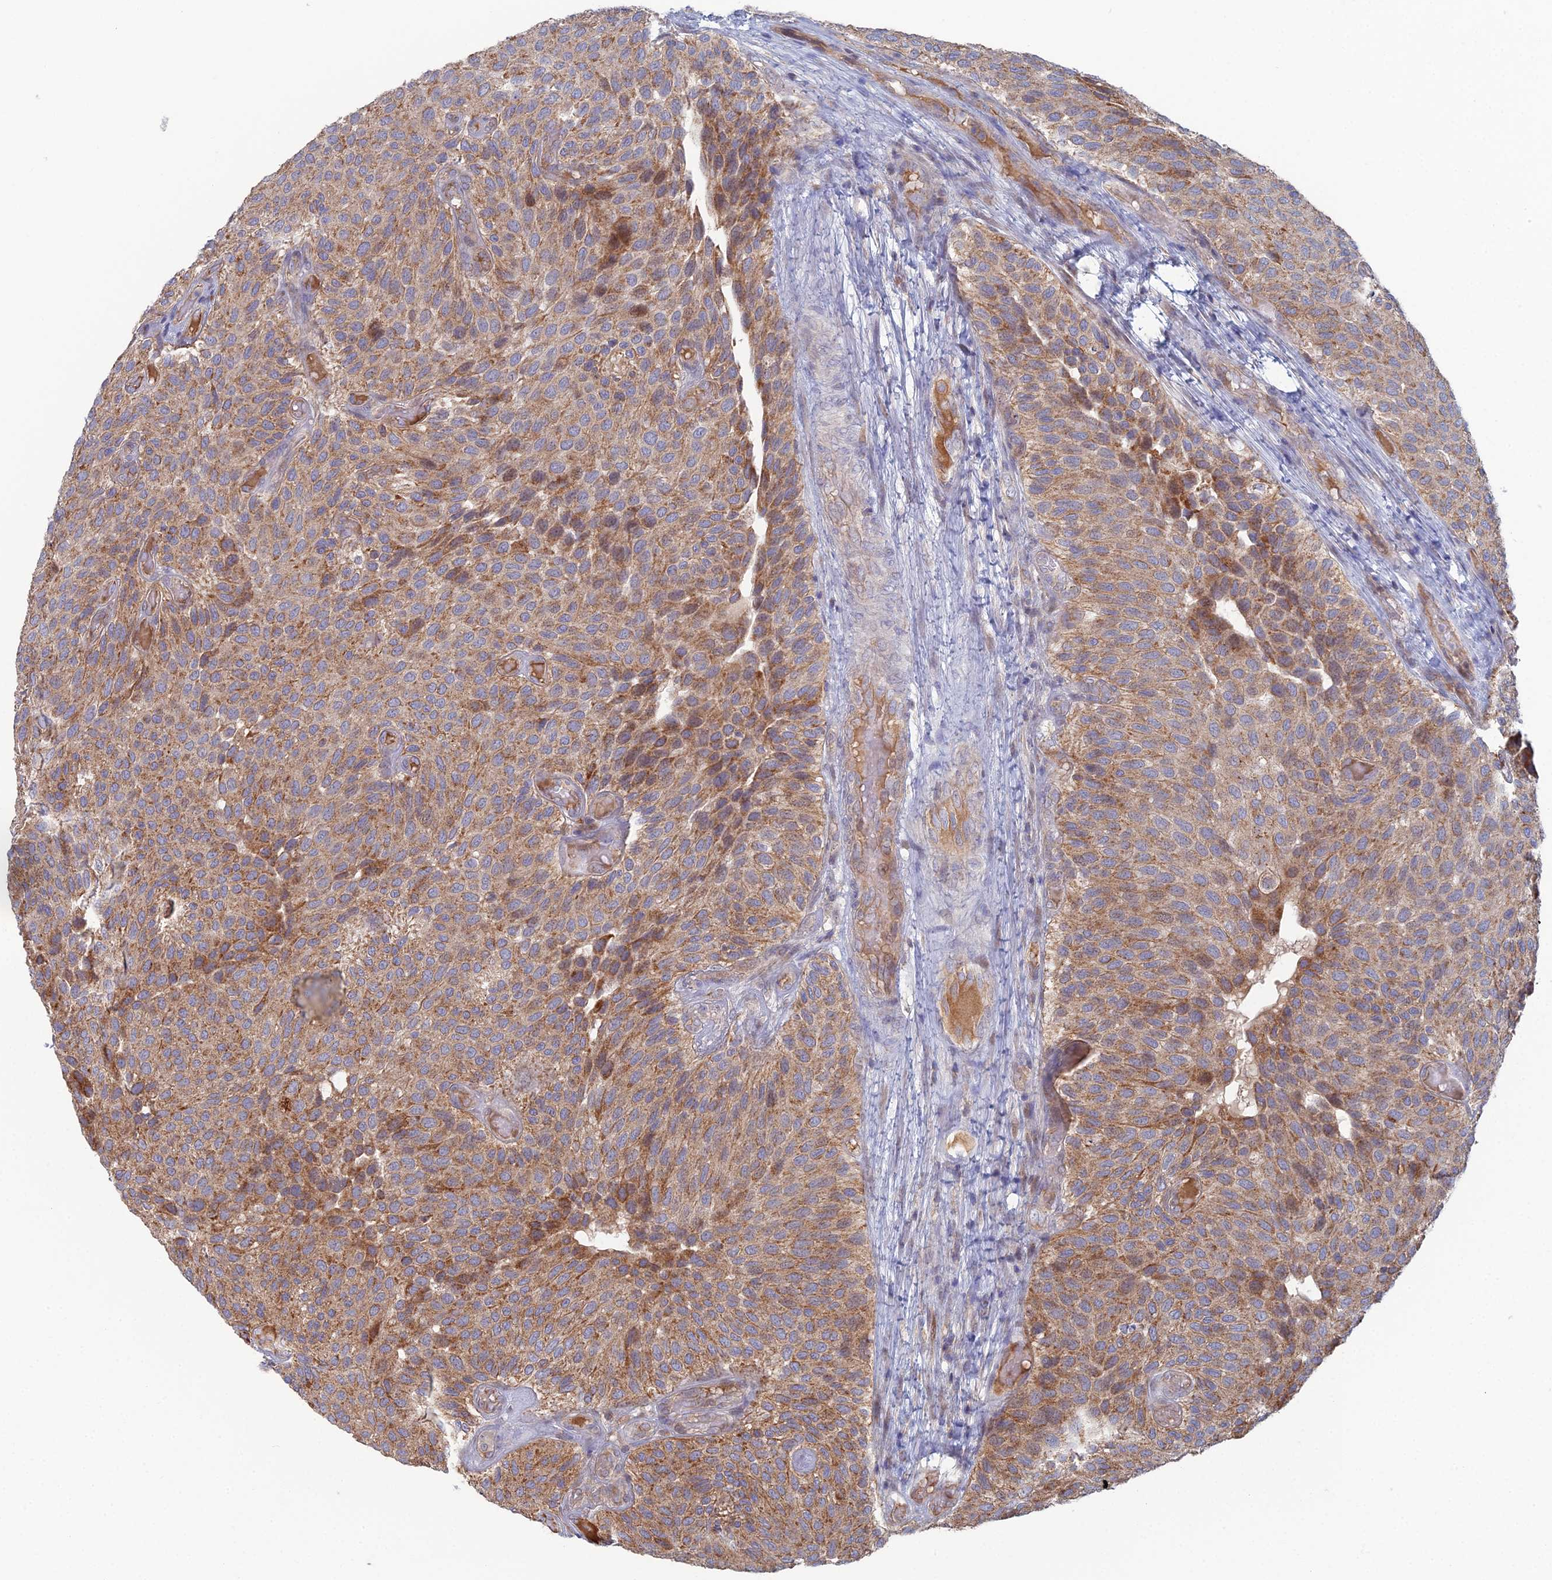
{"staining": {"intensity": "moderate", "quantity": ">75%", "location": "cytoplasmic/membranous"}, "tissue": "urothelial cancer", "cell_type": "Tumor cells", "image_type": "cancer", "snomed": [{"axis": "morphology", "description": "Urothelial carcinoma, Low grade"}, {"axis": "topography", "description": "Urinary bladder"}], "caption": "Moderate cytoplasmic/membranous staining is identified in approximately >75% of tumor cells in urothelial cancer. The protein of interest is shown in brown color, while the nuclei are stained blue.", "gene": "ARL16", "patient": {"sex": "male", "age": 89}}